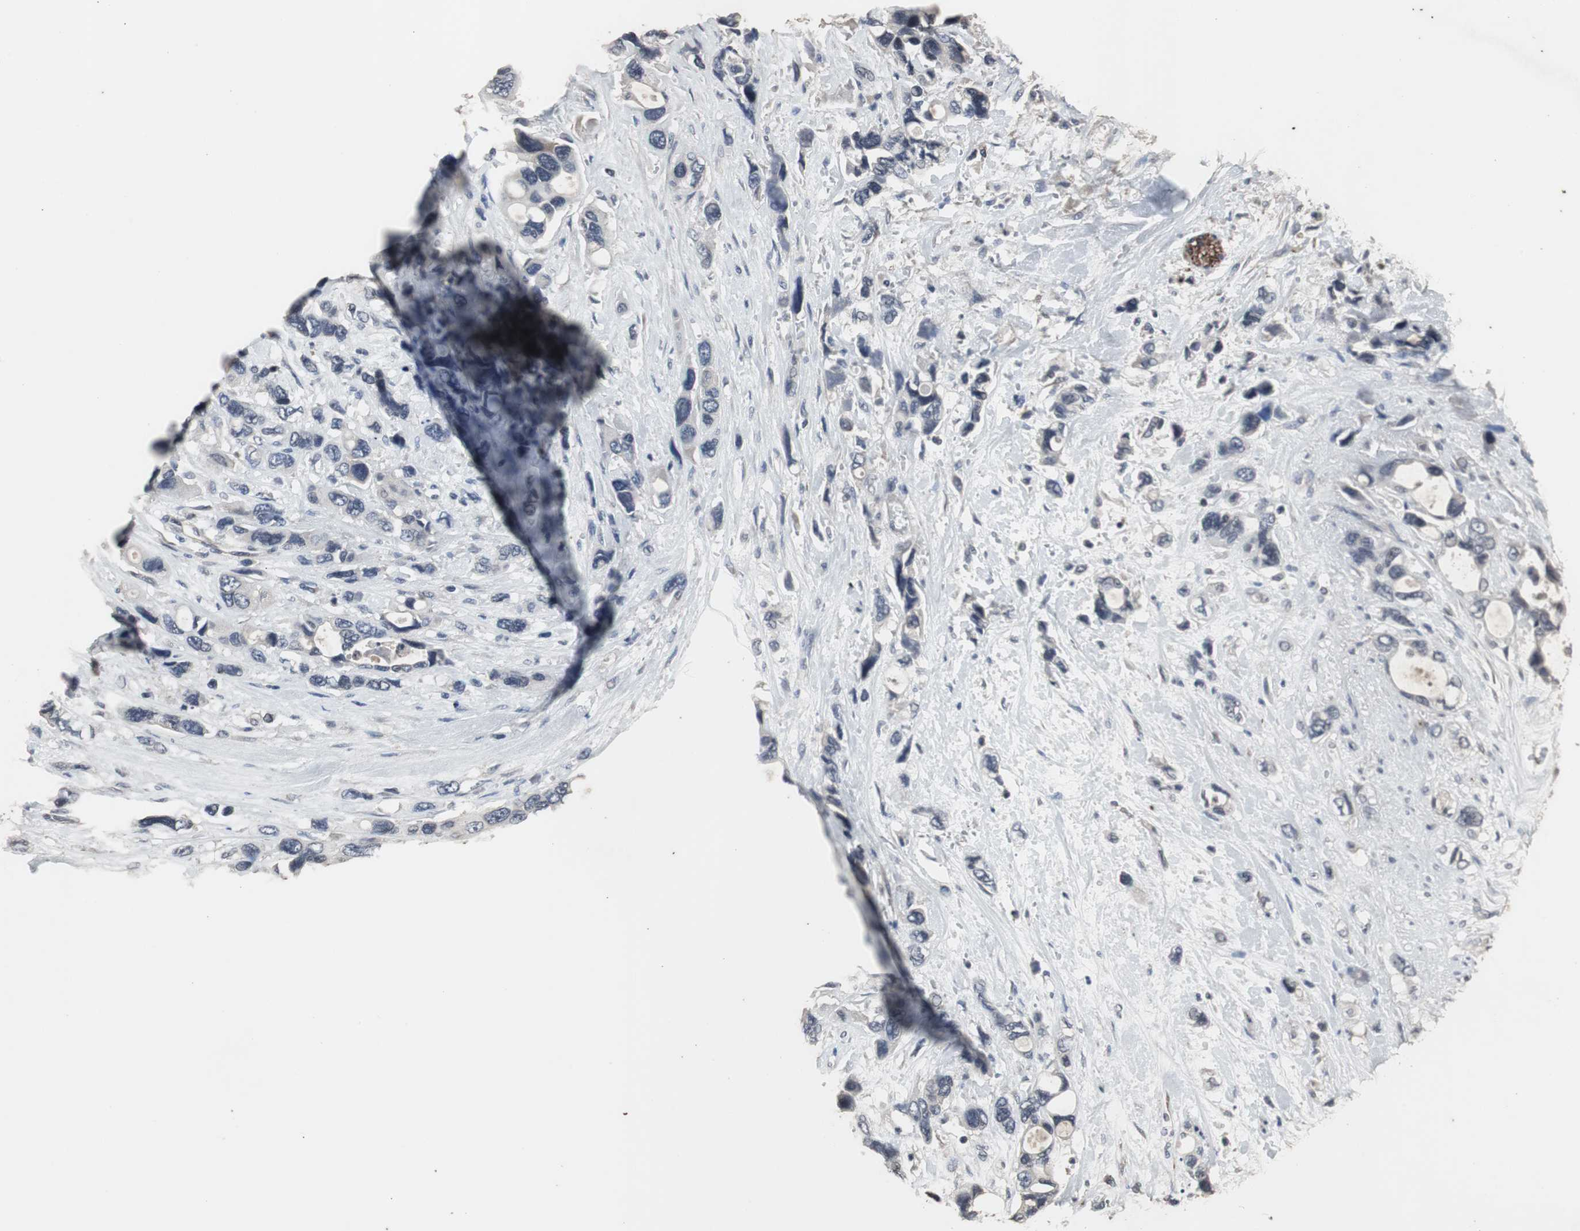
{"staining": {"intensity": "negative", "quantity": "none", "location": "none"}, "tissue": "pancreatic cancer", "cell_type": "Tumor cells", "image_type": "cancer", "snomed": [{"axis": "morphology", "description": "Adenocarcinoma, NOS"}, {"axis": "topography", "description": "Pancreas"}], "caption": "The immunohistochemistry micrograph has no significant positivity in tumor cells of pancreatic cancer (adenocarcinoma) tissue.", "gene": "CRADD", "patient": {"sex": "male", "age": 46}}